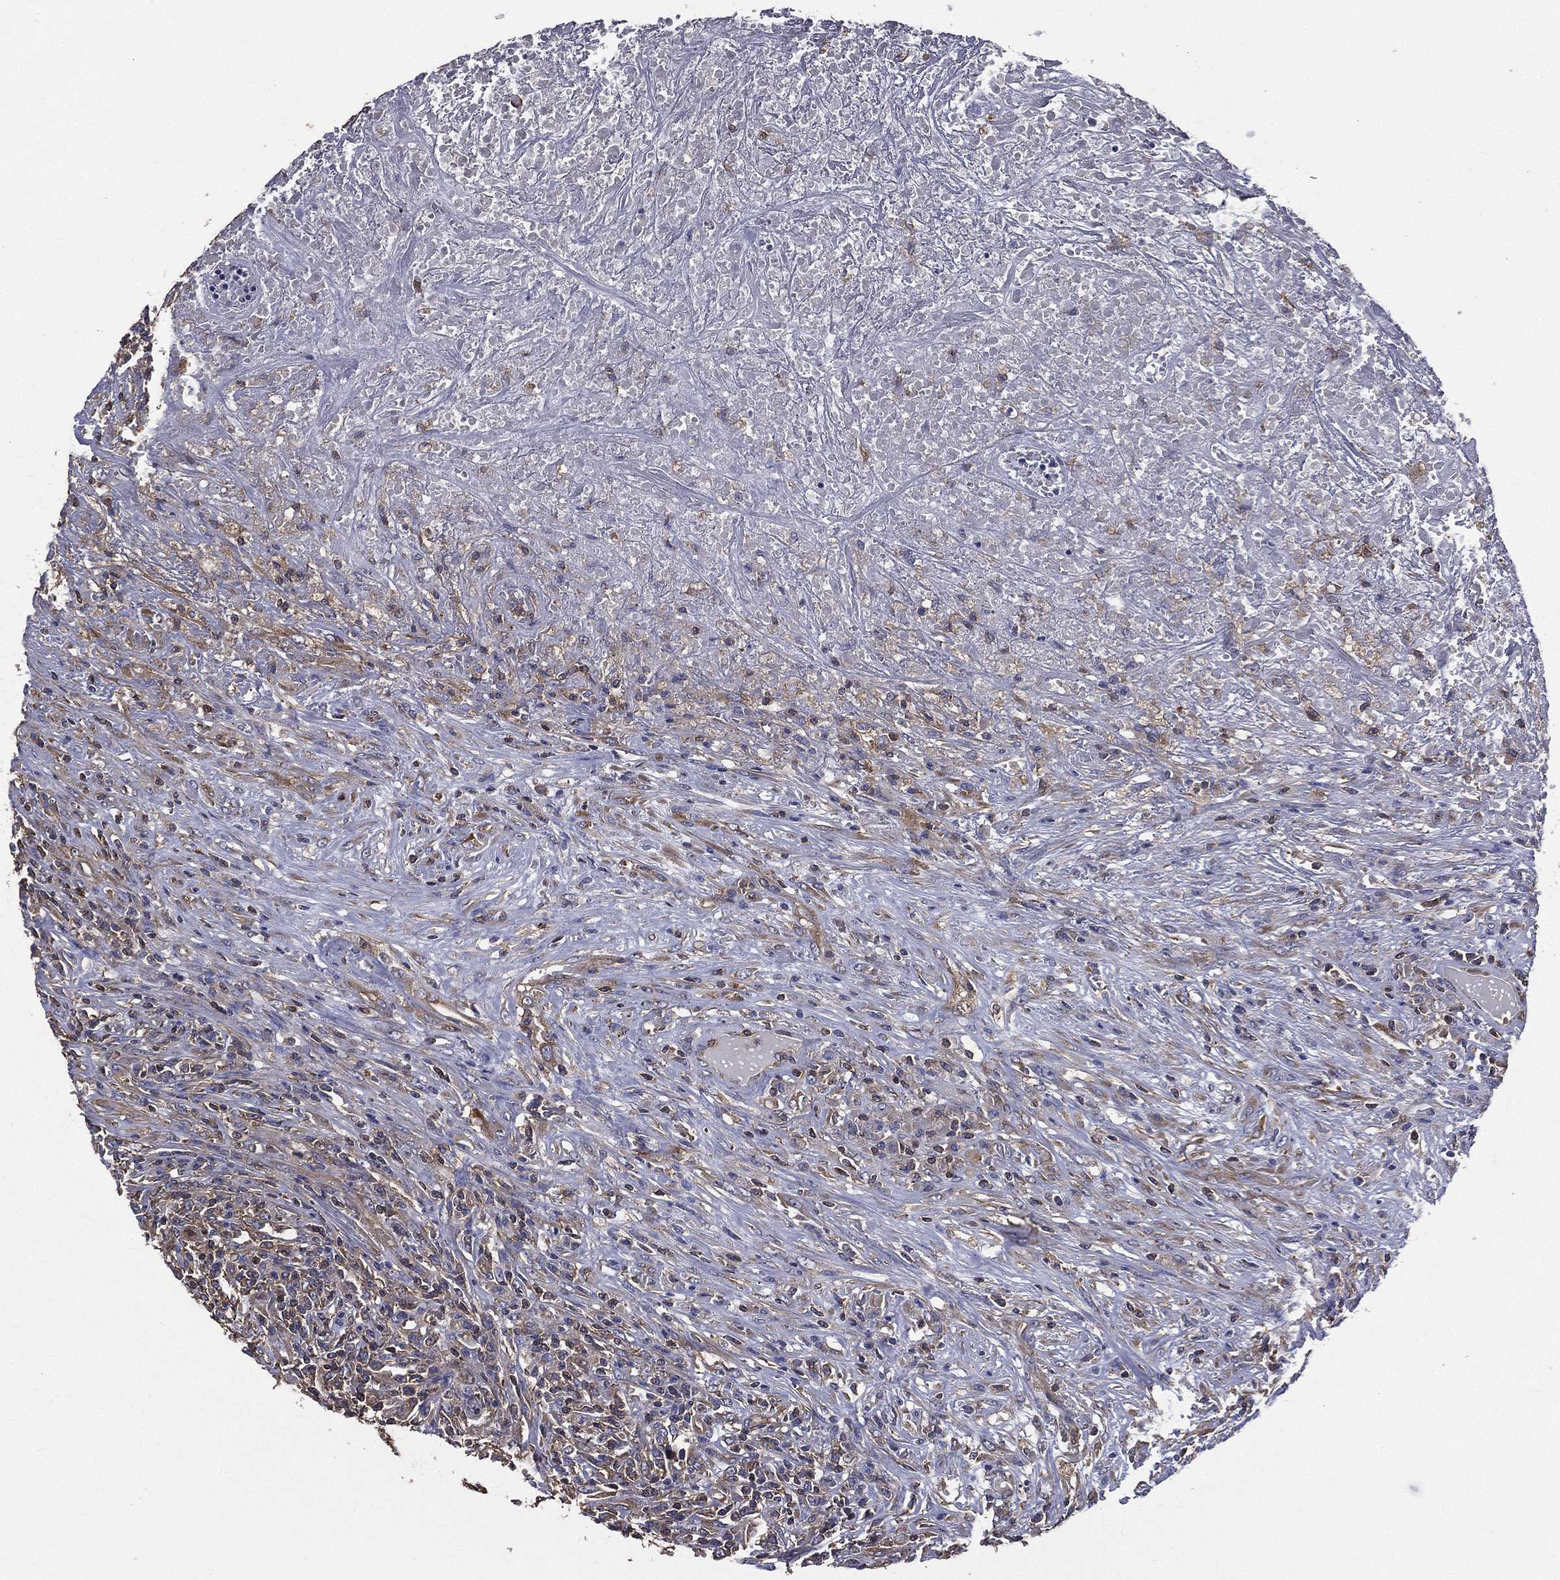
{"staining": {"intensity": "negative", "quantity": "none", "location": "none"}, "tissue": "lymphoma", "cell_type": "Tumor cells", "image_type": "cancer", "snomed": [{"axis": "morphology", "description": "Malignant lymphoma, non-Hodgkin's type, High grade"}, {"axis": "topography", "description": "Lung"}], "caption": "Lymphoma was stained to show a protein in brown. There is no significant positivity in tumor cells. (DAB (3,3'-diaminobenzidine) immunohistochemistry with hematoxylin counter stain).", "gene": "SARS1", "patient": {"sex": "male", "age": 79}}